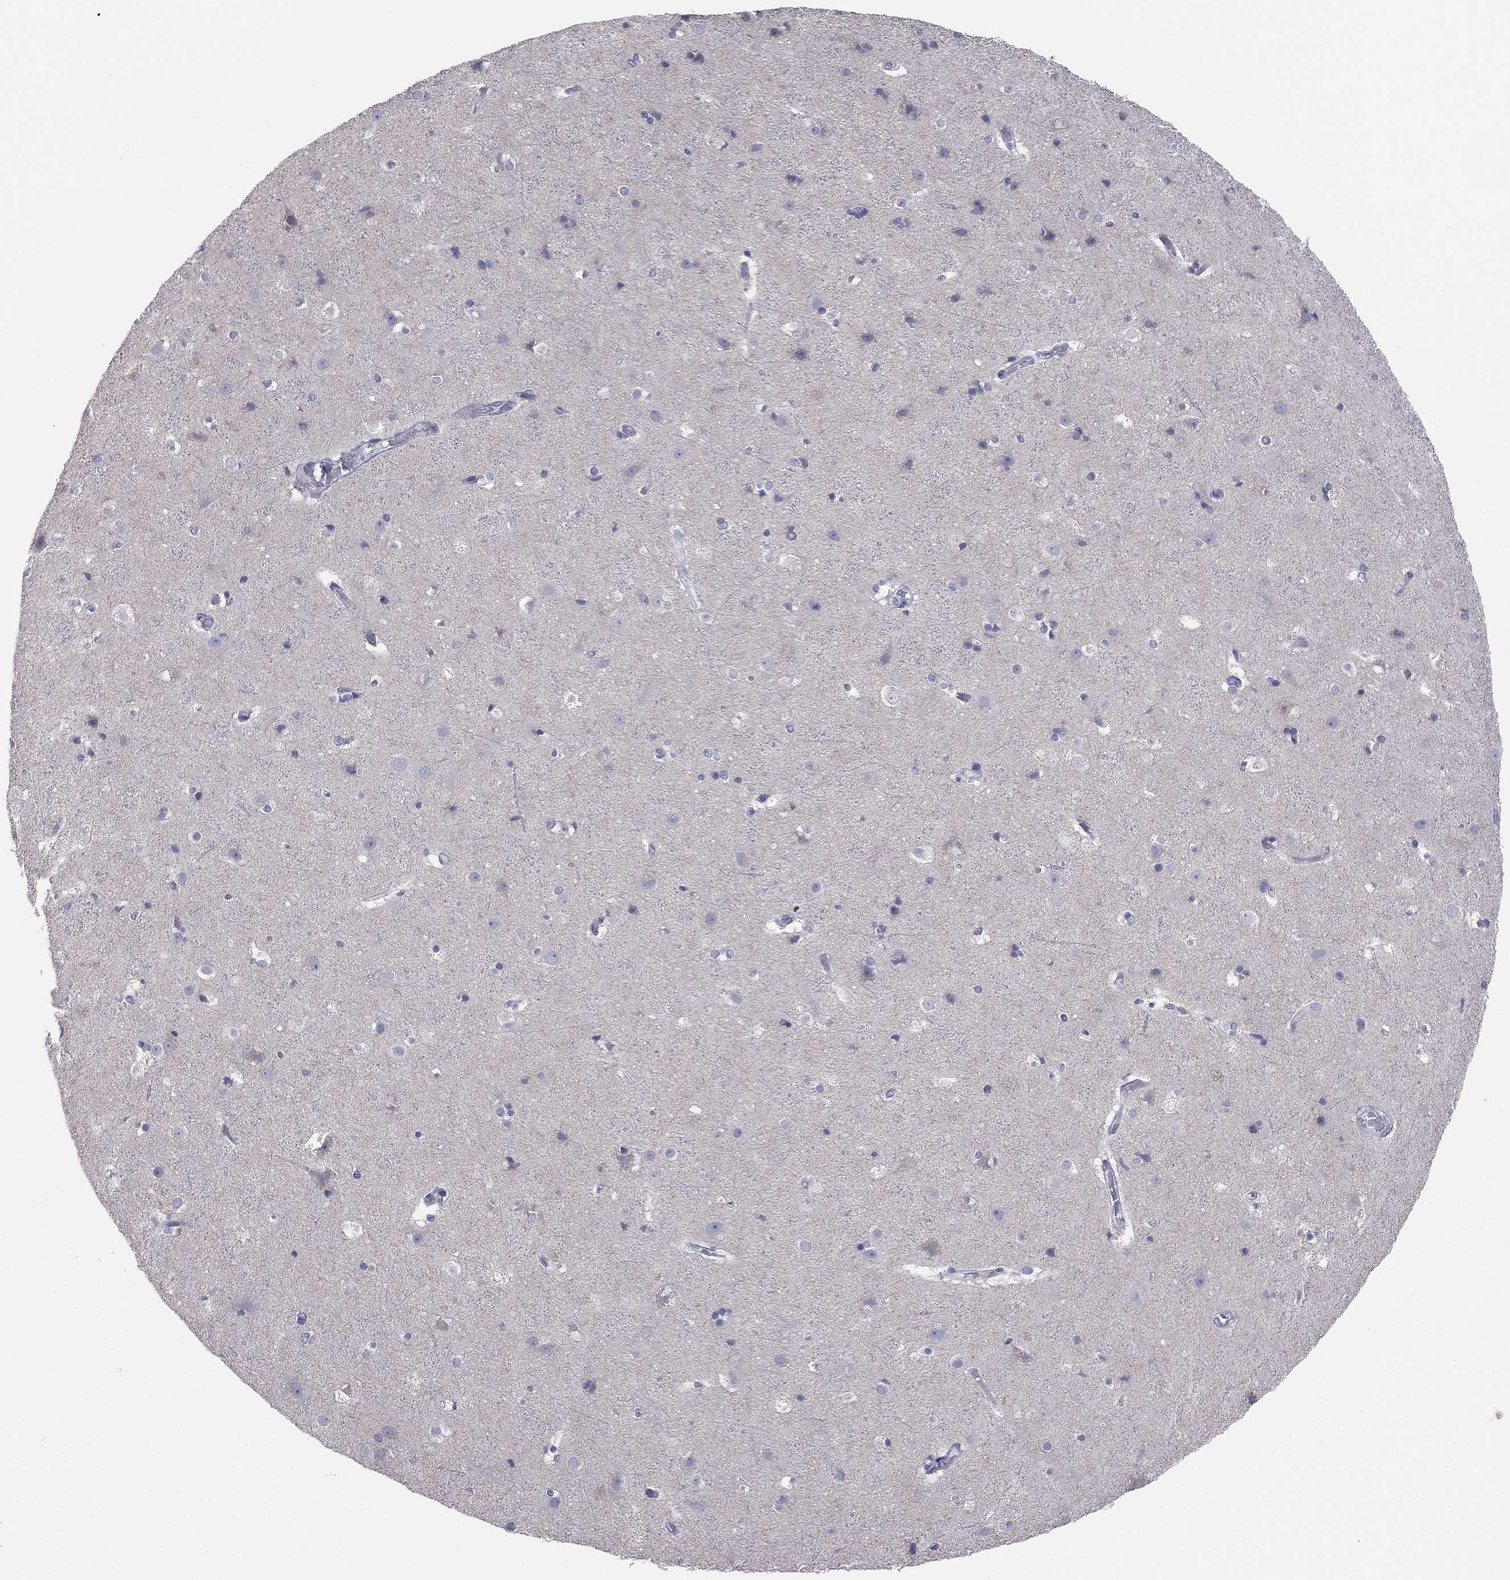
{"staining": {"intensity": "negative", "quantity": "none", "location": "none"}, "tissue": "cerebral cortex", "cell_type": "Endothelial cells", "image_type": "normal", "snomed": [{"axis": "morphology", "description": "Normal tissue, NOS"}, {"axis": "topography", "description": "Cerebral cortex"}], "caption": "Immunohistochemical staining of unremarkable human cerebral cortex displays no significant positivity in endothelial cells.", "gene": "STK31", "patient": {"sex": "female", "age": 52}}